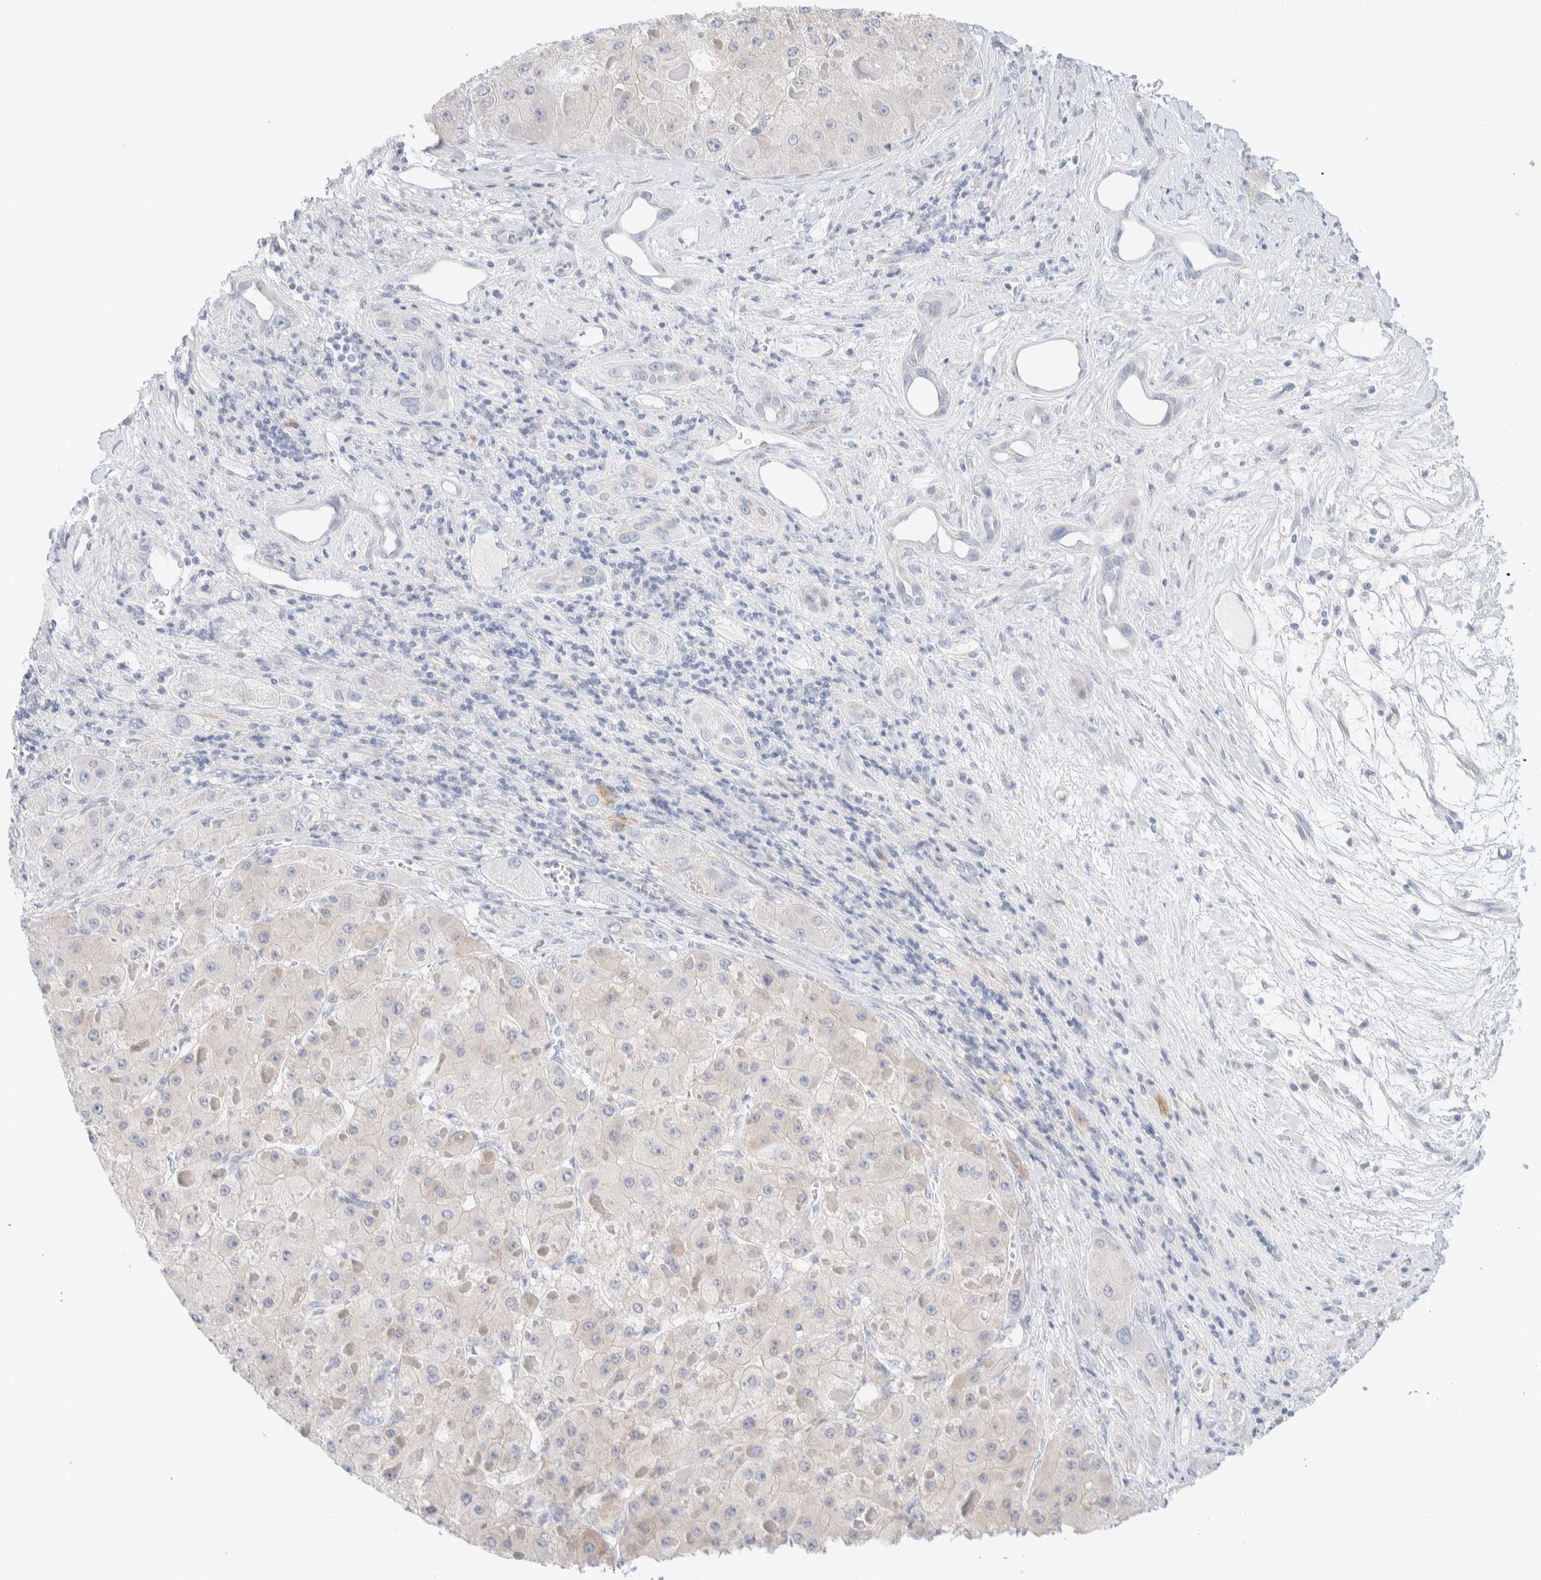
{"staining": {"intensity": "negative", "quantity": "none", "location": "none"}, "tissue": "liver cancer", "cell_type": "Tumor cells", "image_type": "cancer", "snomed": [{"axis": "morphology", "description": "Carcinoma, Hepatocellular, NOS"}, {"axis": "topography", "description": "Liver"}], "caption": "Human liver cancer (hepatocellular carcinoma) stained for a protein using immunohistochemistry shows no staining in tumor cells.", "gene": "ATCAY", "patient": {"sex": "female", "age": 73}}